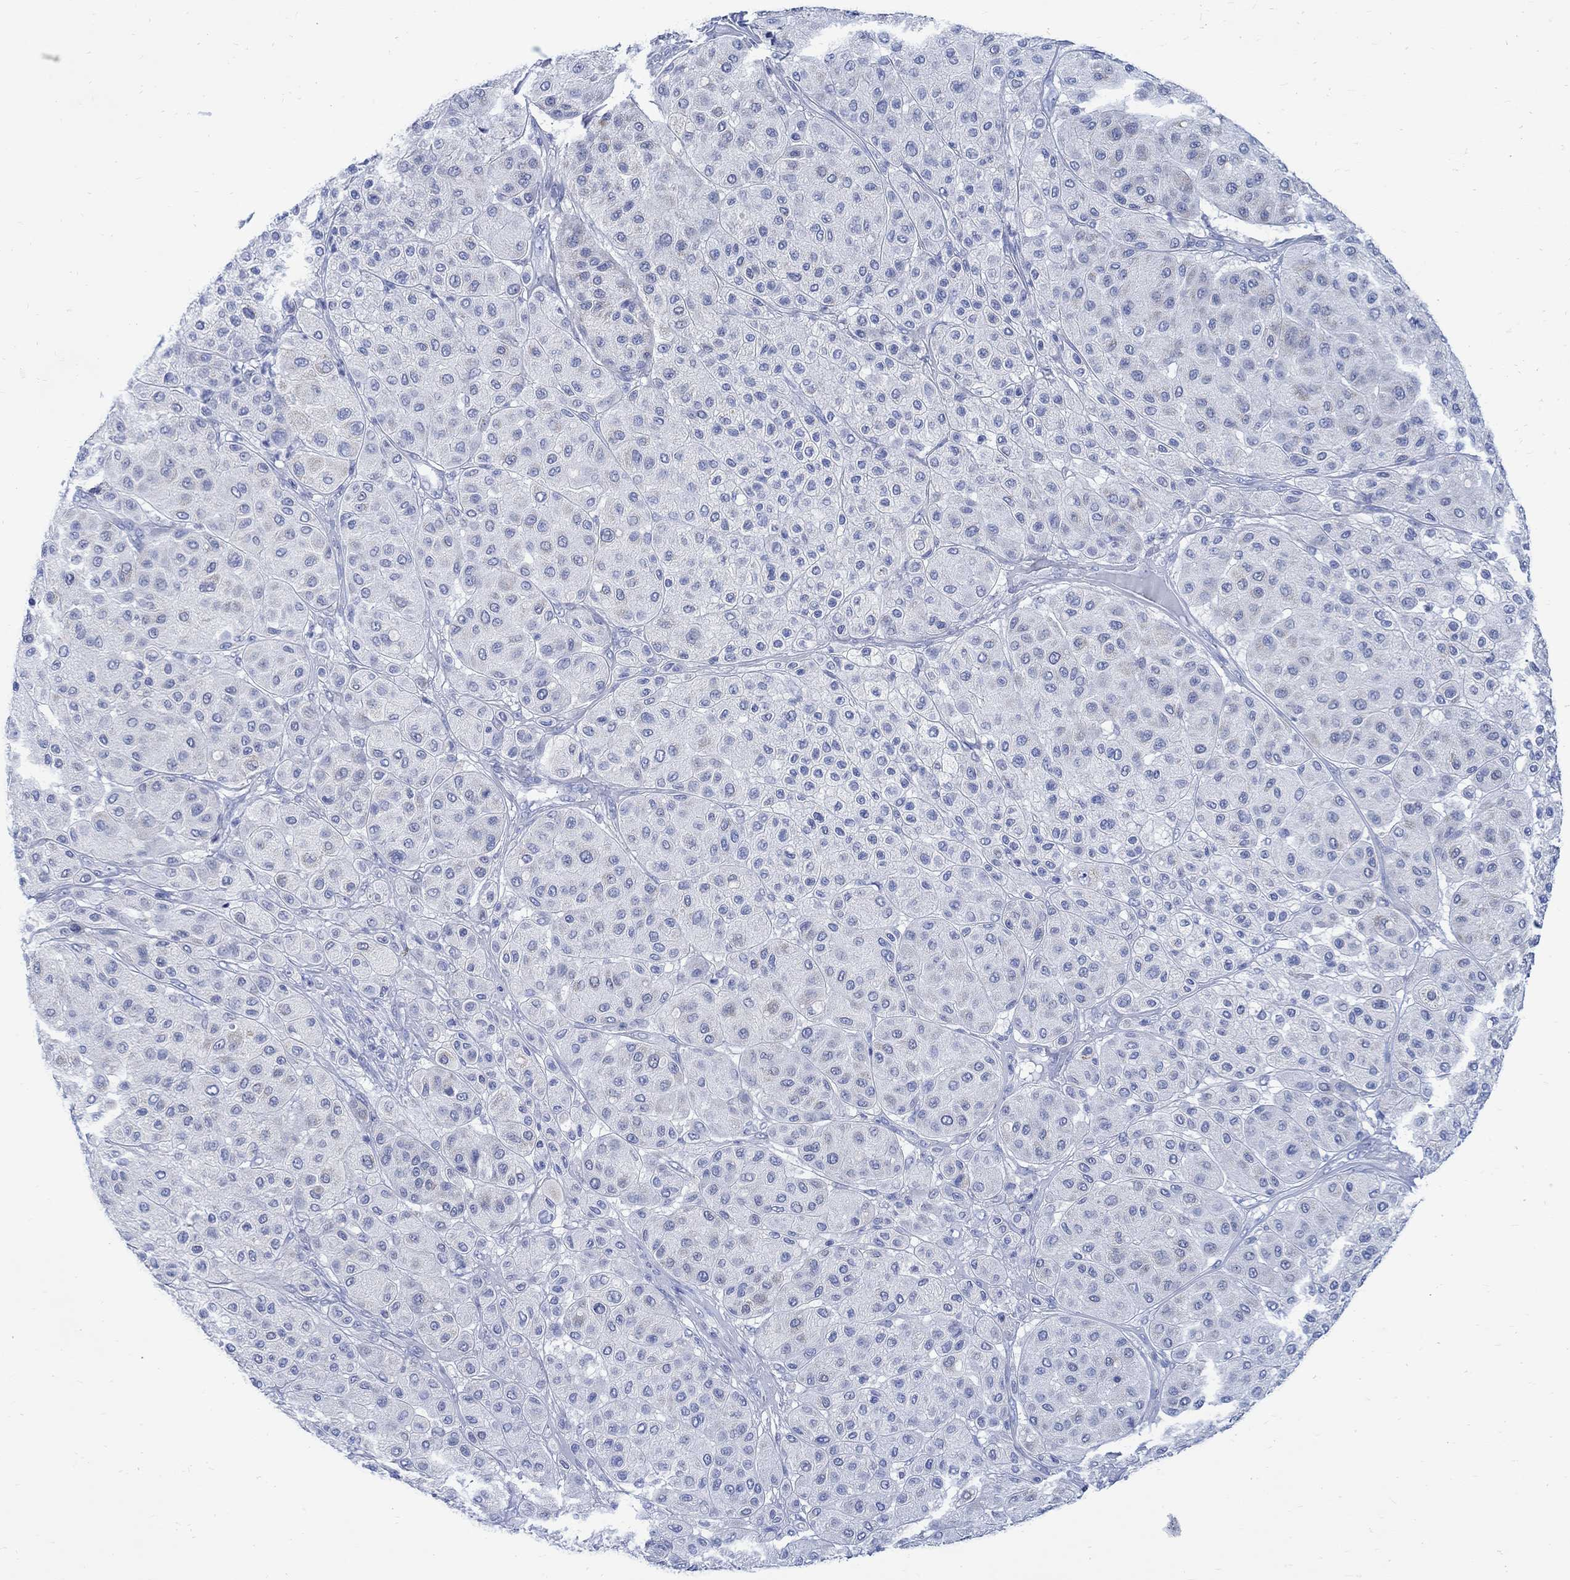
{"staining": {"intensity": "weak", "quantity": "25%-75%", "location": "cytoplasmic/membranous"}, "tissue": "melanoma", "cell_type": "Tumor cells", "image_type": "cancer", "snomed": [{"axis": "morphology", "description": "Malignant melanoma, Metastatic site"}, {"axis": "topography", "description": "Smooth muscle"}], "caption": "This image displays melanoma stained with immunohistochemistry (IHC) to label a protein in brown. The cytoplasmic/membranous of tumor cells show weak positivity for the protein. Nuclei are counter-stained blue.", "gene": "CPLX2", "patient": {"sex": "male", "age": 41}}